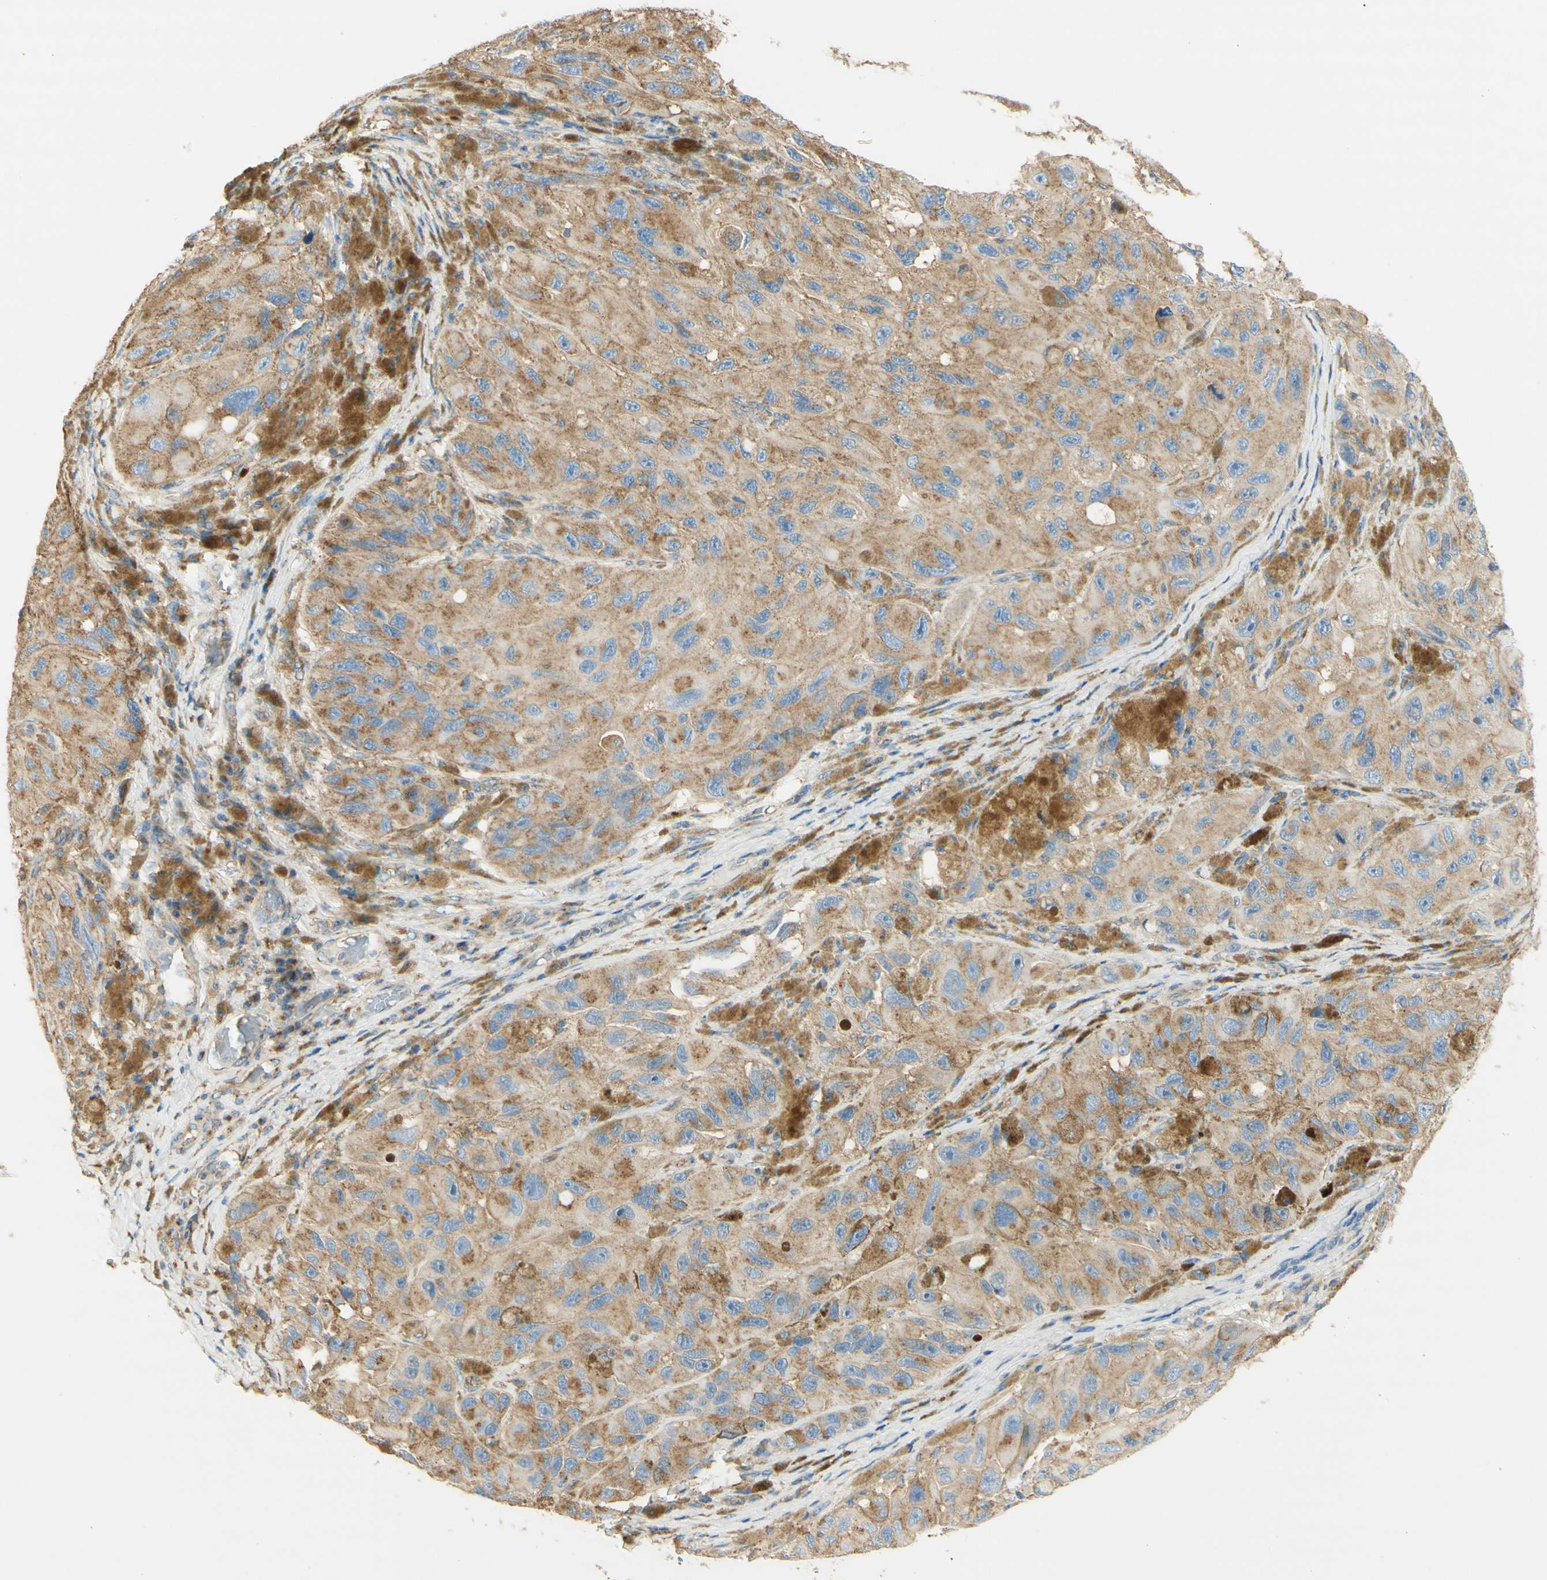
{"staining": {"intensity": "weak", "quantity": ">75%", "location": "cytoplasmic/membranous"}, "tissue": "melanoma", "cell_type": "Tumor cells", "image_type": "cancer", "snomed": [{"axis": "morphology", "description": "Malignant melanoma, NOS"}, {"axis": "topography", "description": "Skin"}], "caption": "Tumor cells show low levels of weak cytoplasmic/membranous expression in about >75% of cells in human melanoma.", "gene": "CLTC", "patient": {"sex": "female", "age": 73}}